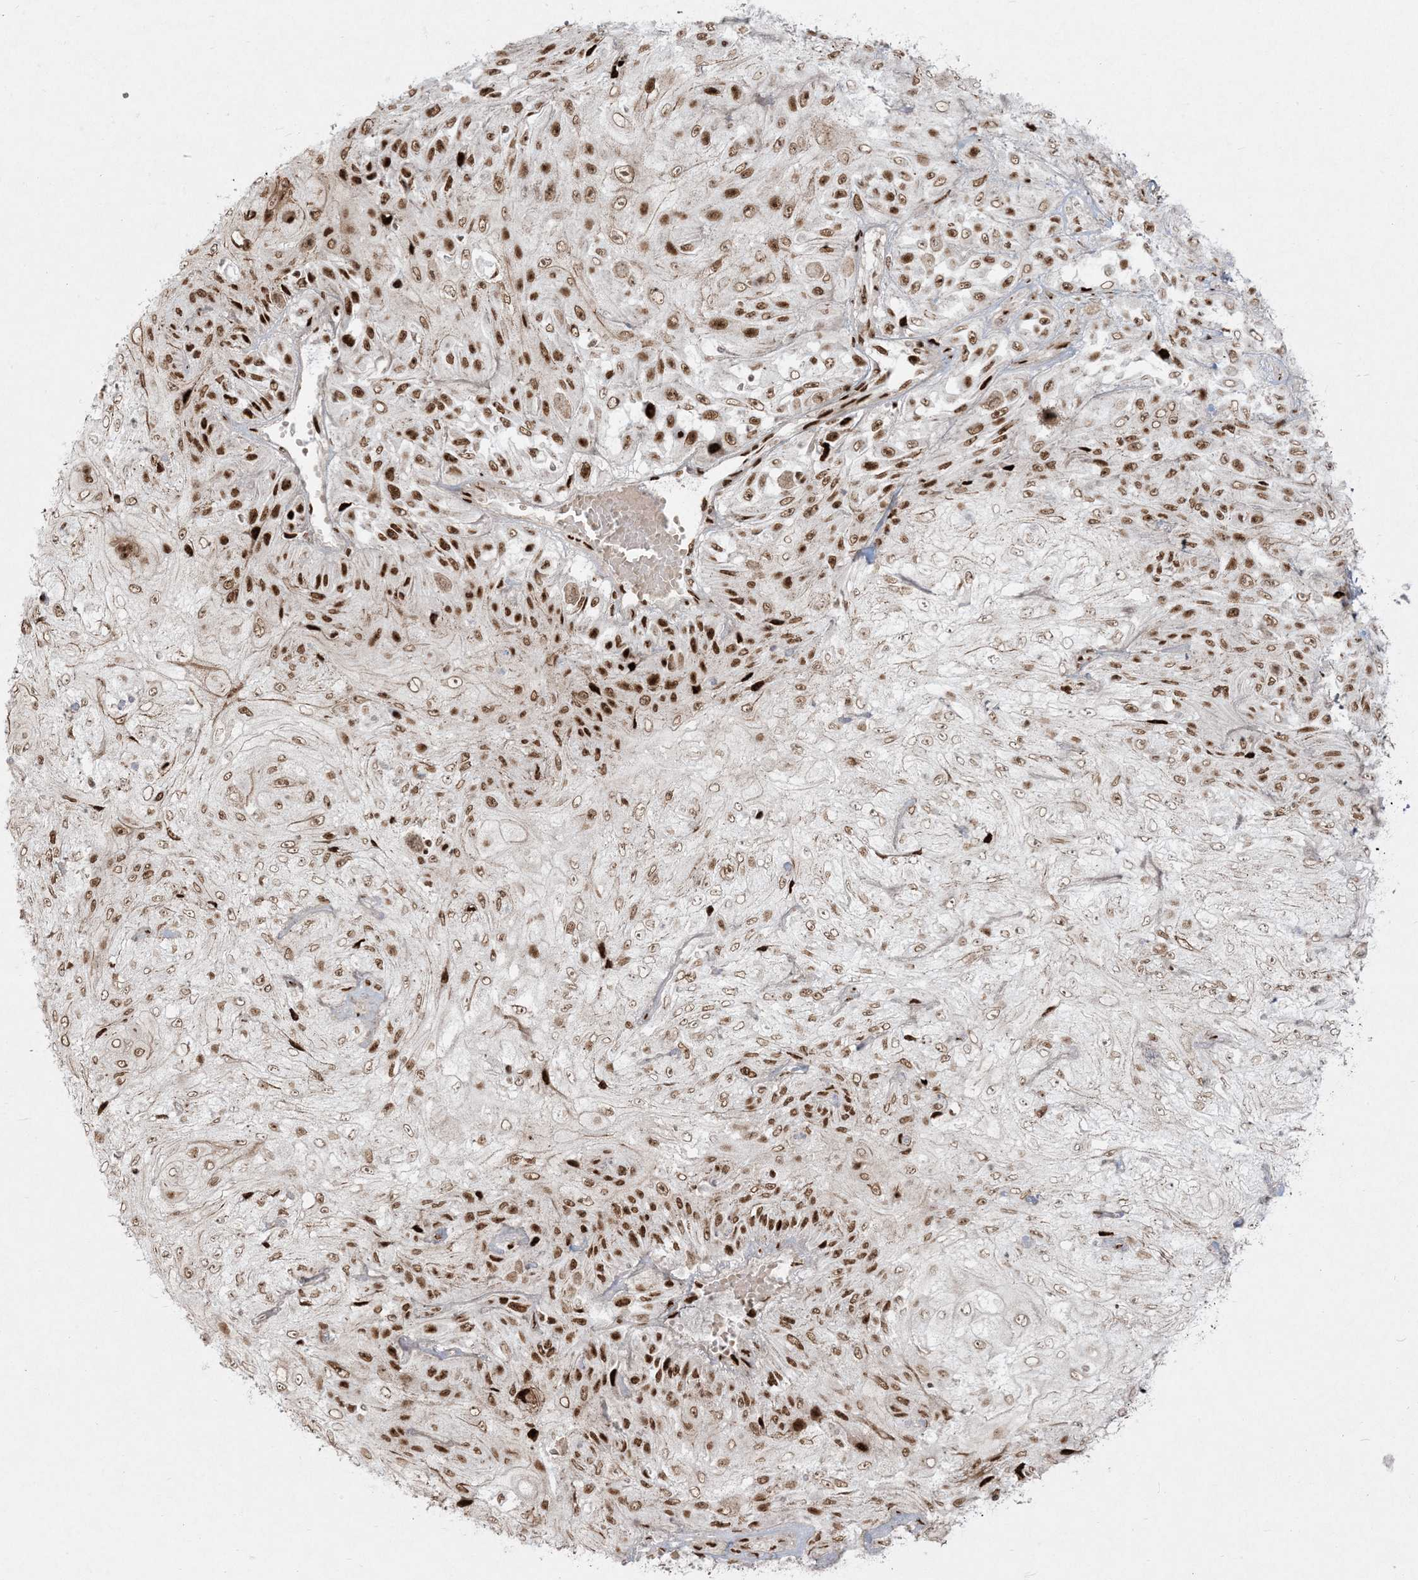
{"staining": {"intensity": "strong", "quantity": "25%-75%", "location": "nuclear"}, "tissue": "skin cancer", "cell_type": "Tumor cells", "image_type": "cancer", "snomed": [{"axis": "morphology", "description": "Squamous cell carcinoma, NOS"}, {"axis": "morphology", "description": "Squamous cell carcinoma, metastatic, NOS"}, {"axis": "topography", "description": "Skin"}, {"axis": "topography", "description": "Lymph node"}], "caption": "Skin metastatic squamous cell carcinoma tissue displays strong nuclear expression in about 25%-75% of tumor cells", "gene": "RBM10", "patient": {"sex": "male", "age": 75}}